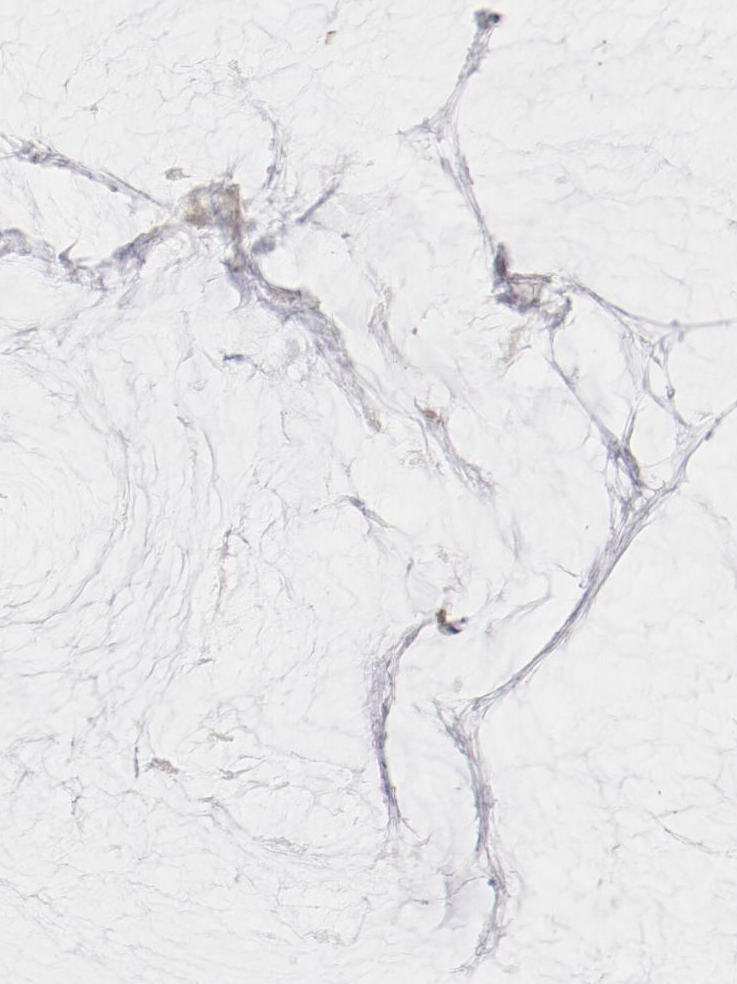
{"staining": {"intensity": "moderate", "quantity": ">75%", "location": "cytoplasmic/membranous"}, "tissue": "ovarian cancer", "cell_type": "Tumor cells", "image_type": "cancer", "snomed": [{"axis": "morphology", "description": "Cystadenocarcinoma, mucinous, NOS"}, {"axis": "topography", "description": "Ovary"}], "caption": "Immunohistochemical staining of human ovarian cancer exhibits medium levels of moderate cytoplasmic/membranous protein staining in about >75% of tumor cells.", "gene": "RPS6", "patient": {"sex": "female", "age": 39}}